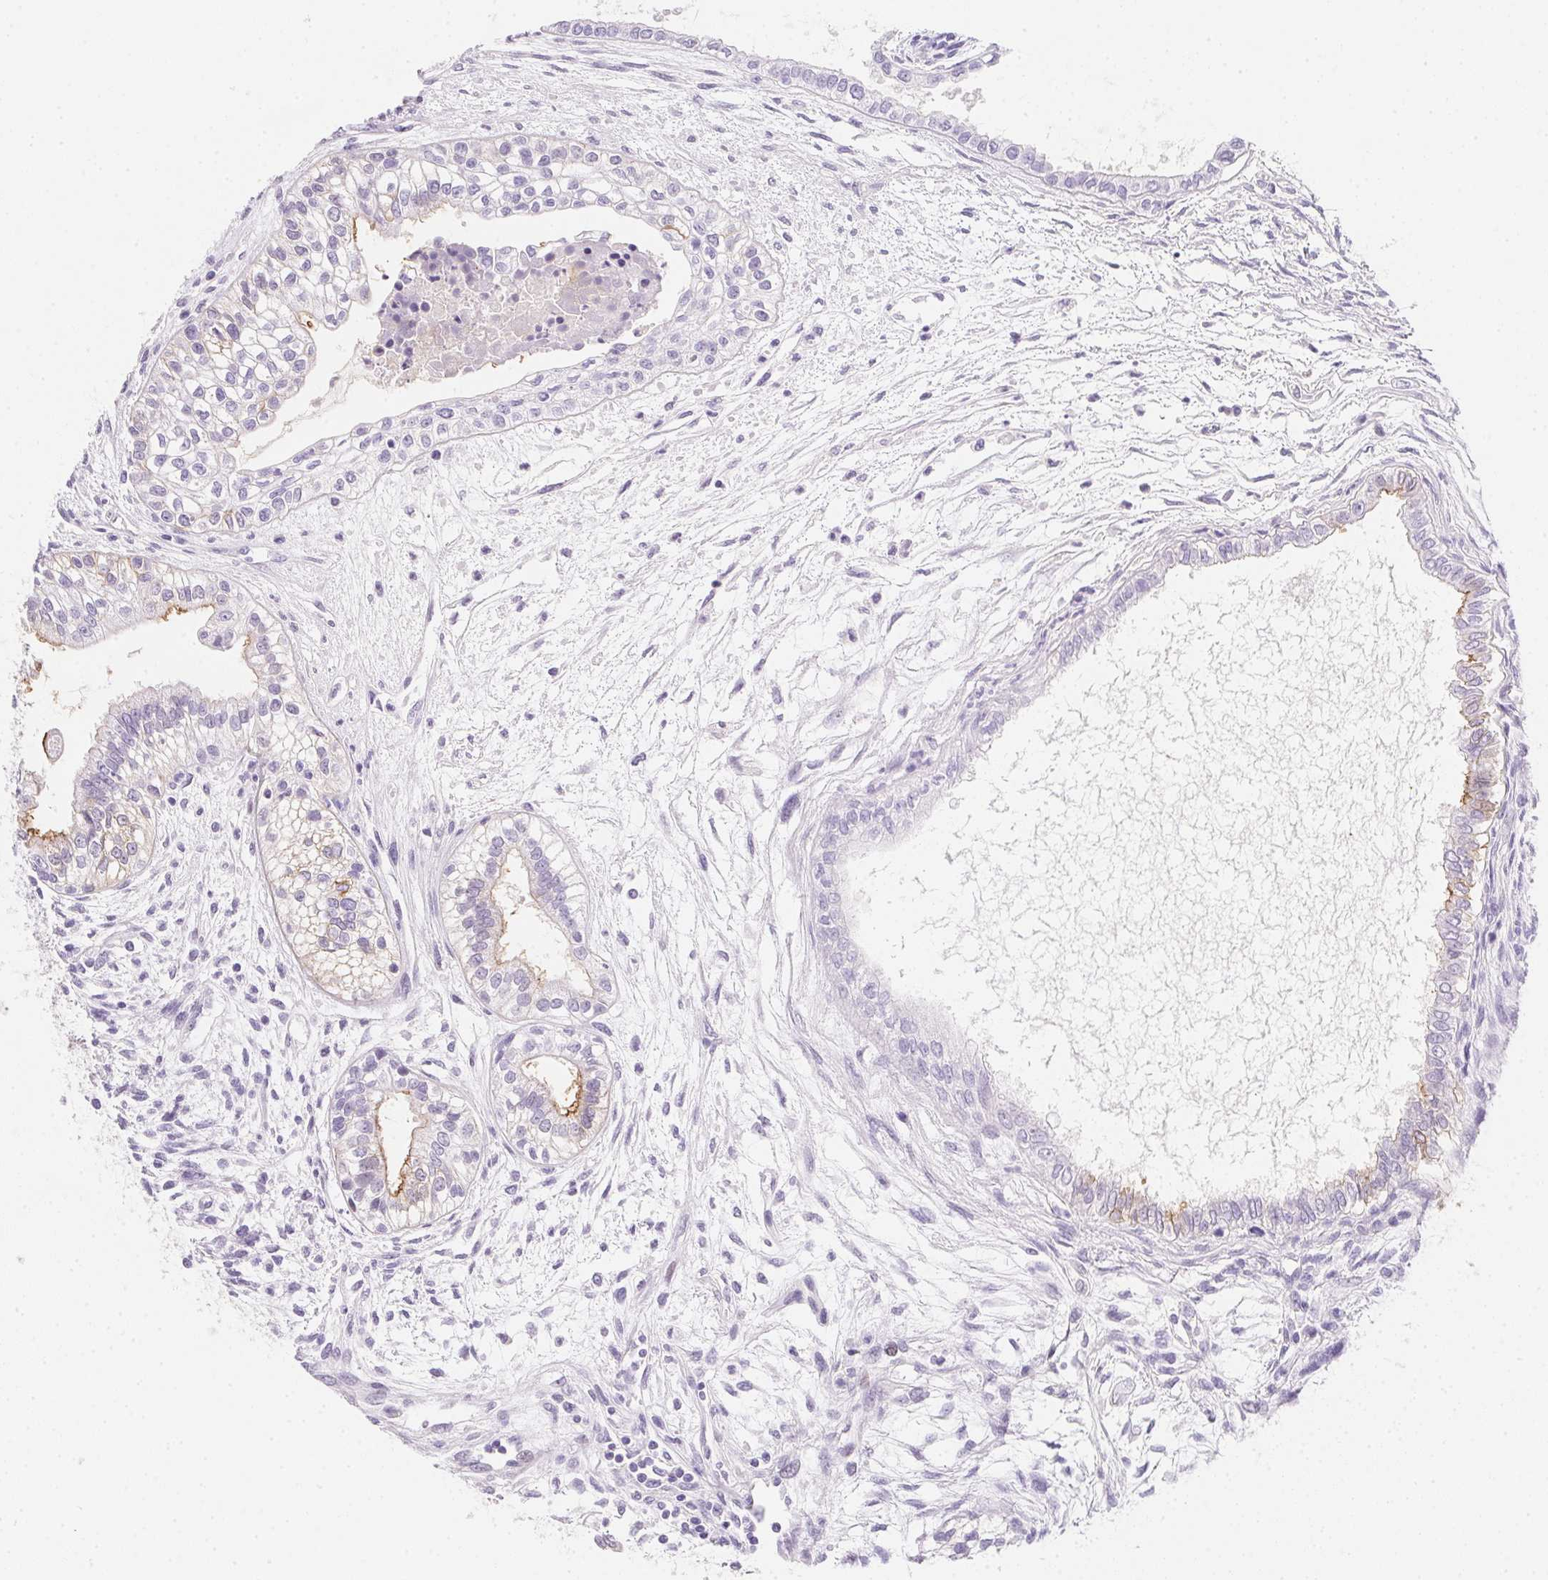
{"staining": {"intensity": "weak", "quantity": "<25%", "location": "cytoplasmic/membranous"}, "tissue": "testis cancer", "cell_type": "Tumor cells", "image_type": "cancer", "snomed": [{"axis": "morphology", "description": "Carcinoma, Embryonal, NOS"}, {"axis": "topography", "description": "Testis"}], "caption": "IHC of embryonal carcinoma (testis) displays no staining in tumor cells. Nuclei are stained in blue.", "gene": "AQP5", "patient": {"sex": "male", "age": 37}}